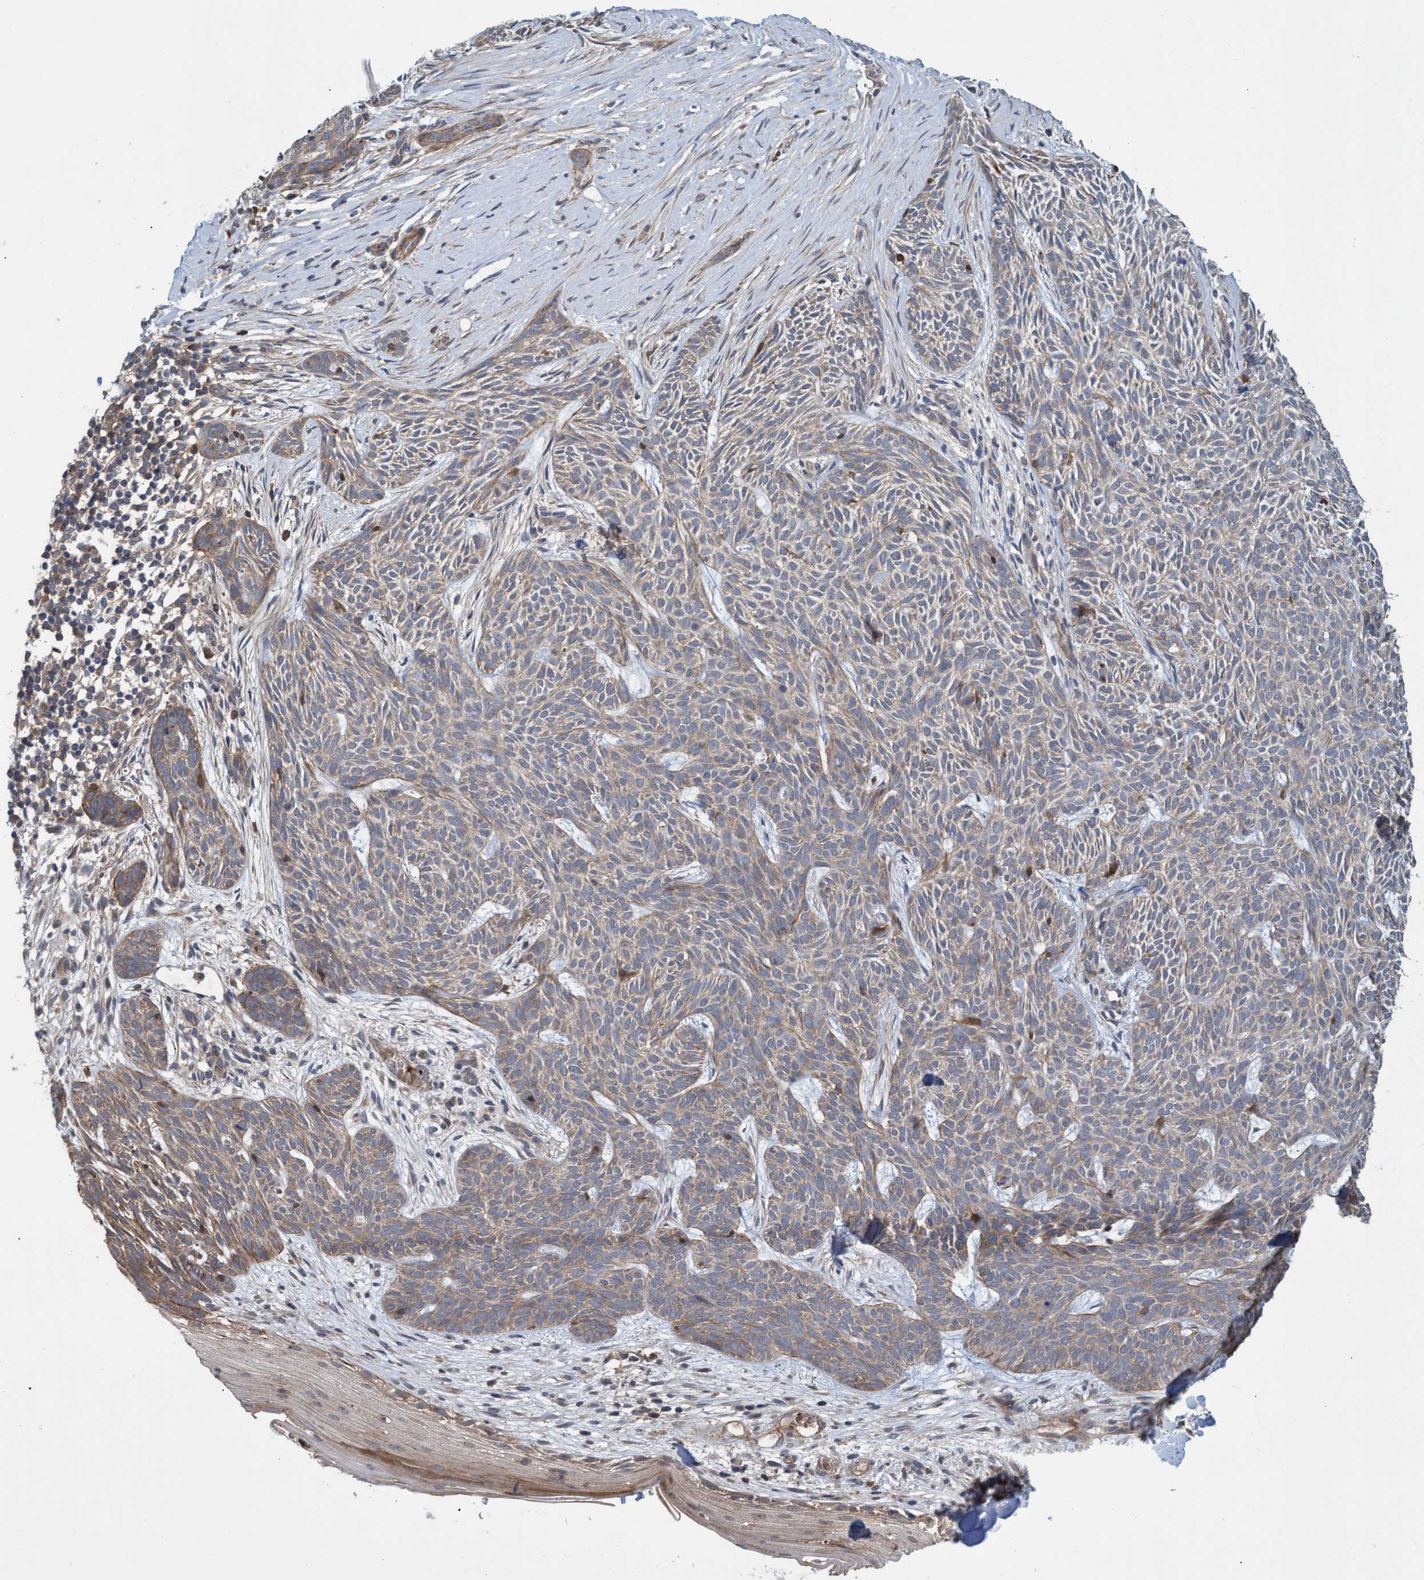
{"staining": {"intensity": "weak", "quantity": "25%-75%", "location": "cytoplasmic/membranous"}, "tissue": "skin cancer", "cell_type": "Tumor cells", "image_type": "cancer", "snomed": [{"axis": "morphology", "description": "Basal cell carcinoma"}, {"axis": "topography", "description": "Skin"}], "caption": "This image exhibits IHC staining of skin basal cell carcinoma, with low weak cytoplasmic/membranous expression in about 25%-75% of tumor cells.", "gene": "NAA15", "patient": {"sex": "female", "age": 59}}